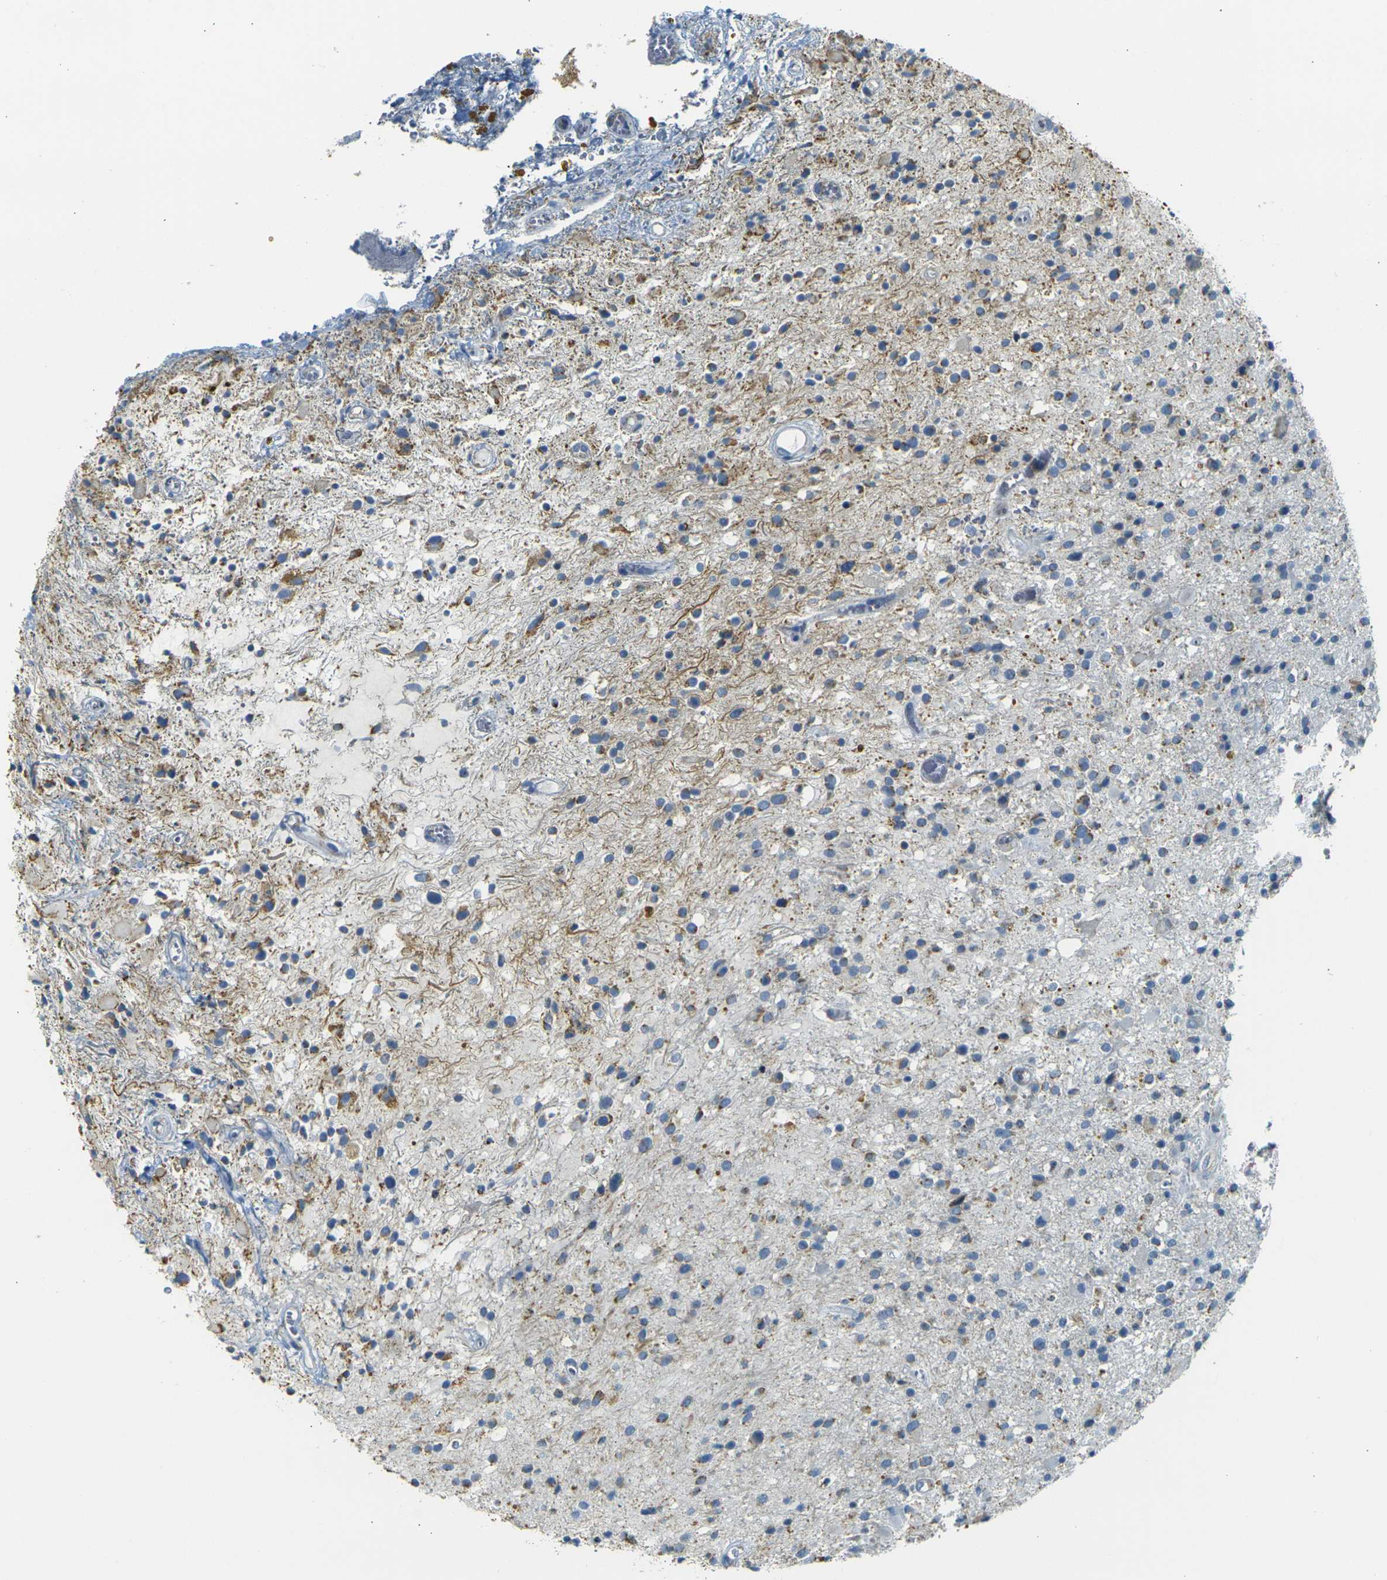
{"staining": {"intensity": "weak", "quantity": "<25%", "location": "cytoplasmic/membranous"}, "tissue": "glioma", "cell_type": "Tumor cells", "image_type": "cancer", "snomed": [{"axis": "morphology", "description": "Glioma, malignant, High grade"}, {"axis": "topography", "description": "Brain"}], "caption": "Histopathology image shows no significant protein positivity in tumor cells of malignant high-grade glioma. (DAB (3,3'-diaminobenzidine) IHC with hematoxylin counter stain).", "gene": "PARD6B", "patient": {"sex": "male", "age": 33}}